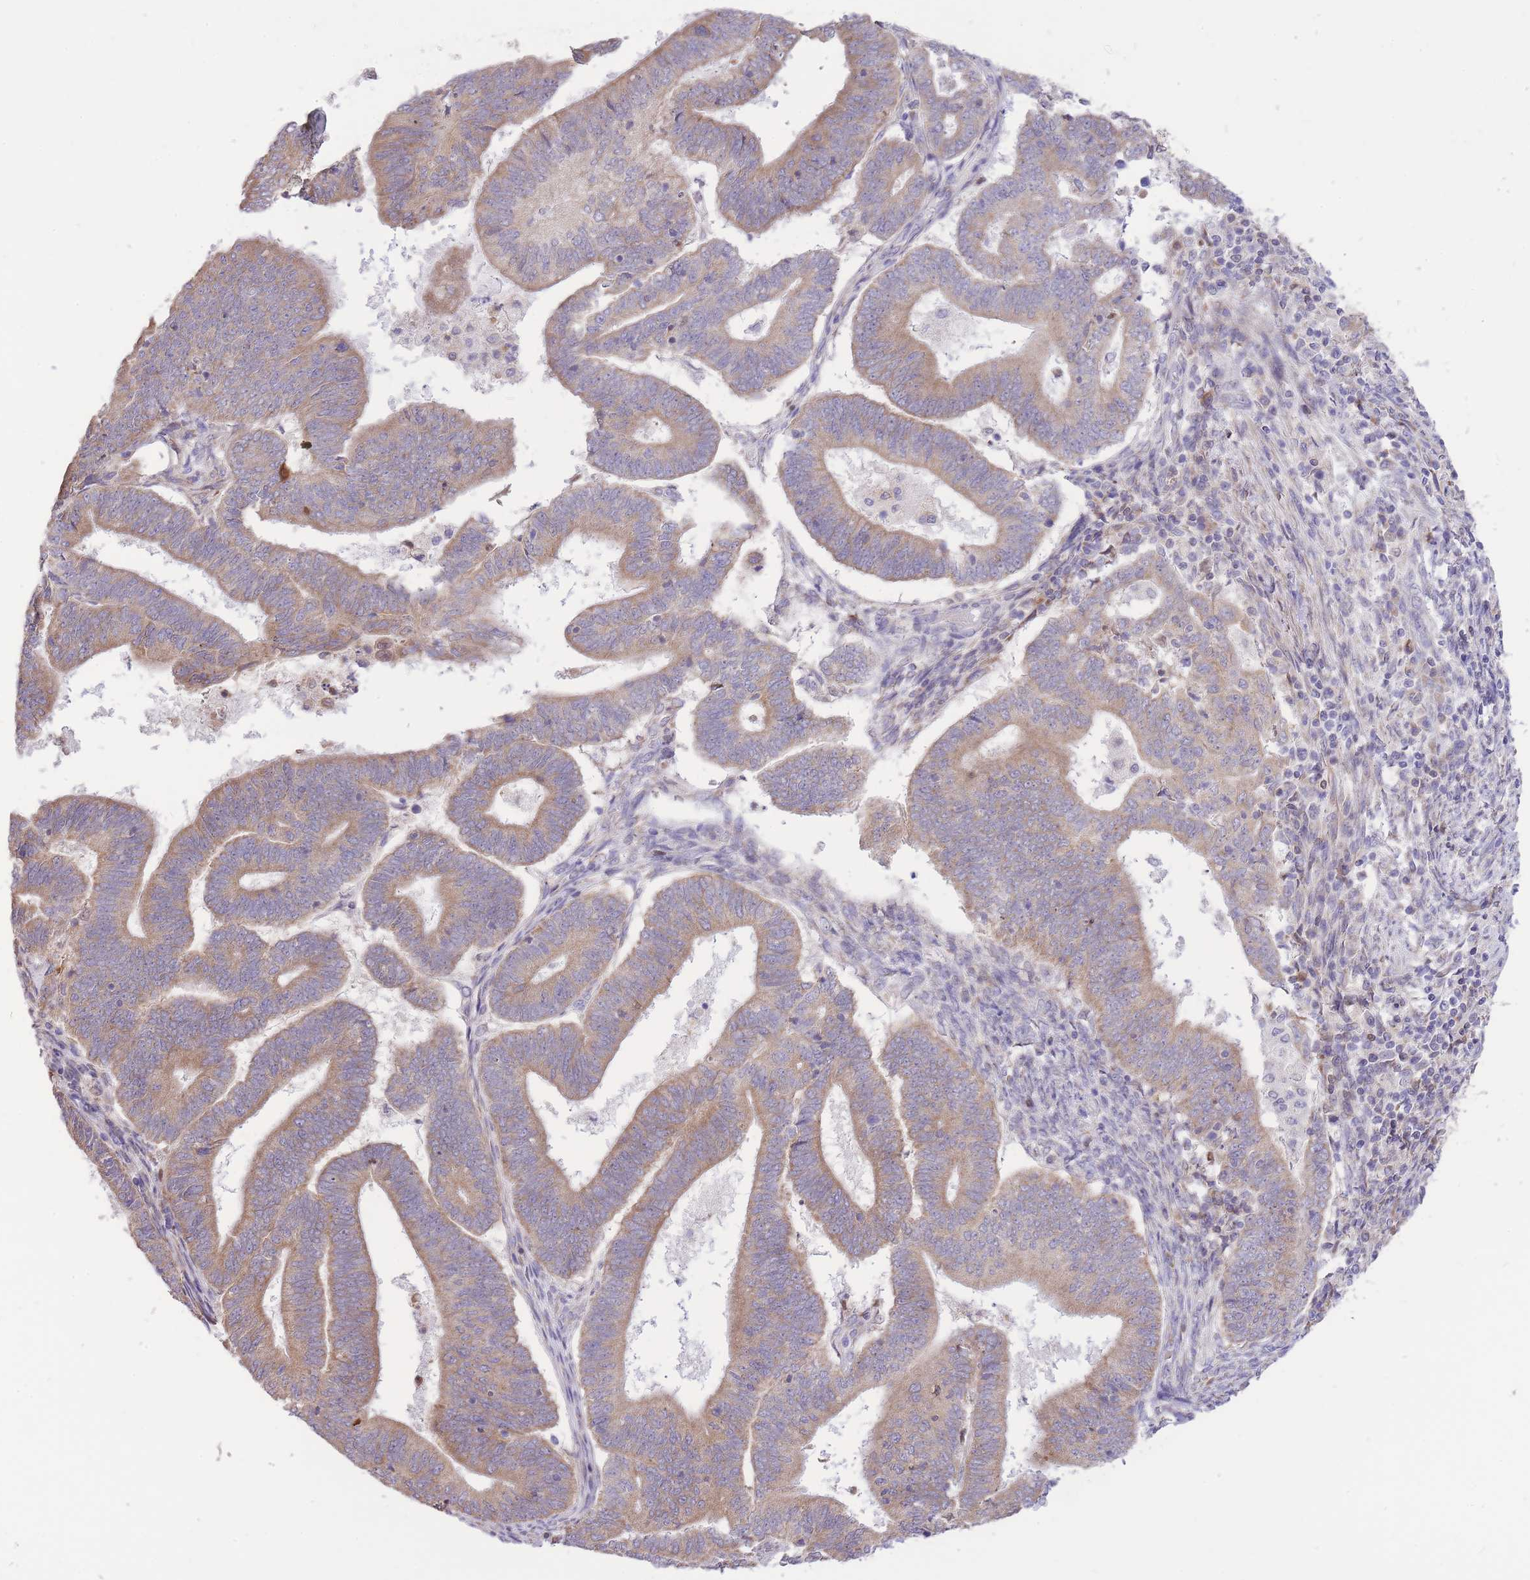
{"staining": {"intensity": "moderate", "quantity": ">75%", "location": "cytoplasmic/membranous"}, "tissue": "endometrial cancer", "cell_type": "Tumor cells", "image_type": "cancer", "snomed": [{"axis": "morphology", "description": "Adenocarcinoma, NOS"}, {"axis": "topography", "description": "Endometrium"}], "caption": "Brown immunohistochemical staining in adenocarcinoma (endometrial) exhibits moderate cytoplasmic/membranous positivity in about >75% of tumor cells.", "gene": "TOPAZ1", "patient": {"sex": "female", "age": 70}}